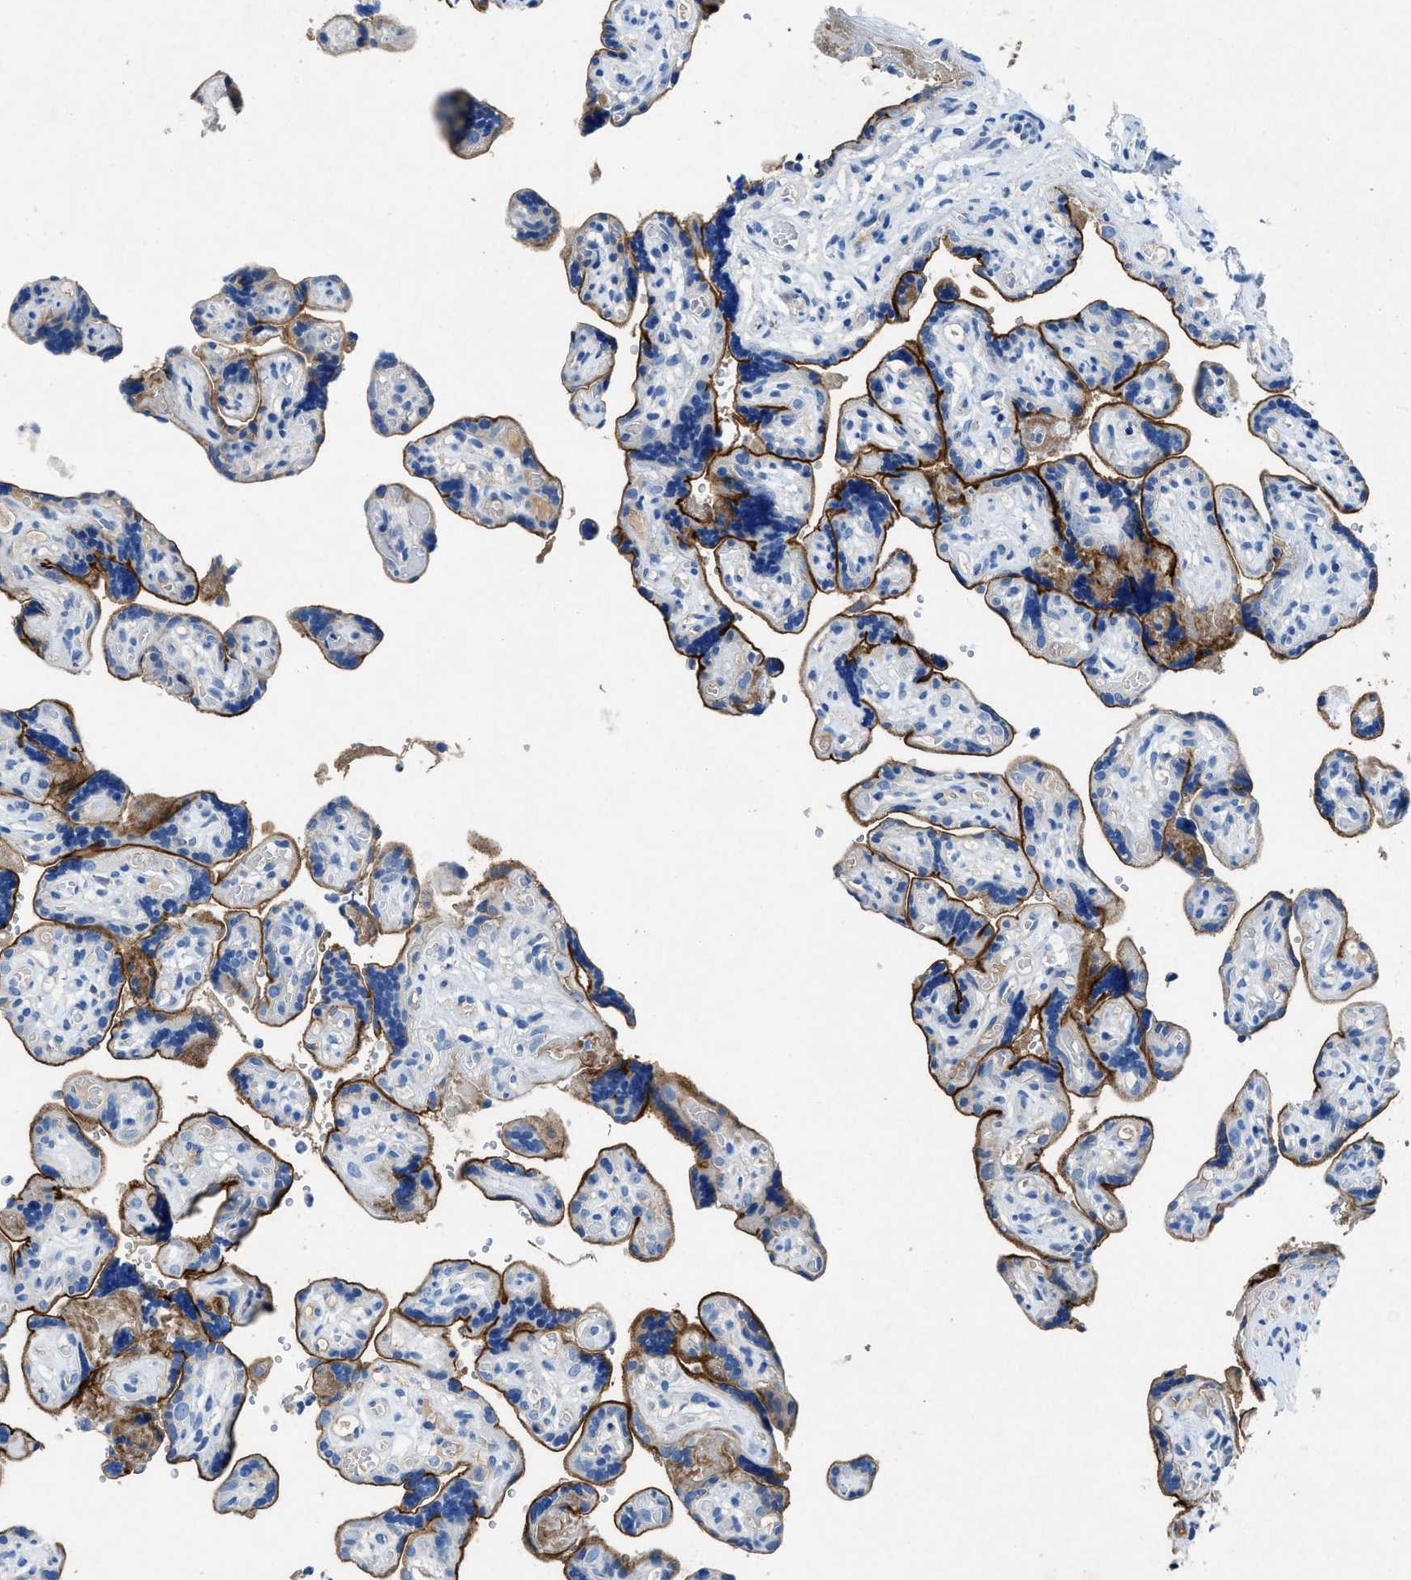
{"staining": {"intensity": "negative", "quantity": "none", "location": "none"}, "tissue": "placenta", "cell_type": "Decidual cells", "image_type": "normal", "snomed": [{"axis": "morphology", "description": "Normal tissue, NOS"}, {"axis": "topography", "description": "Placenta"}], "caption": "Protein analysis of normal placenta displays no significant expression in decidual cells.", "gene": "PTGFRN", "patient": {"sex": "female", "age": 30}}